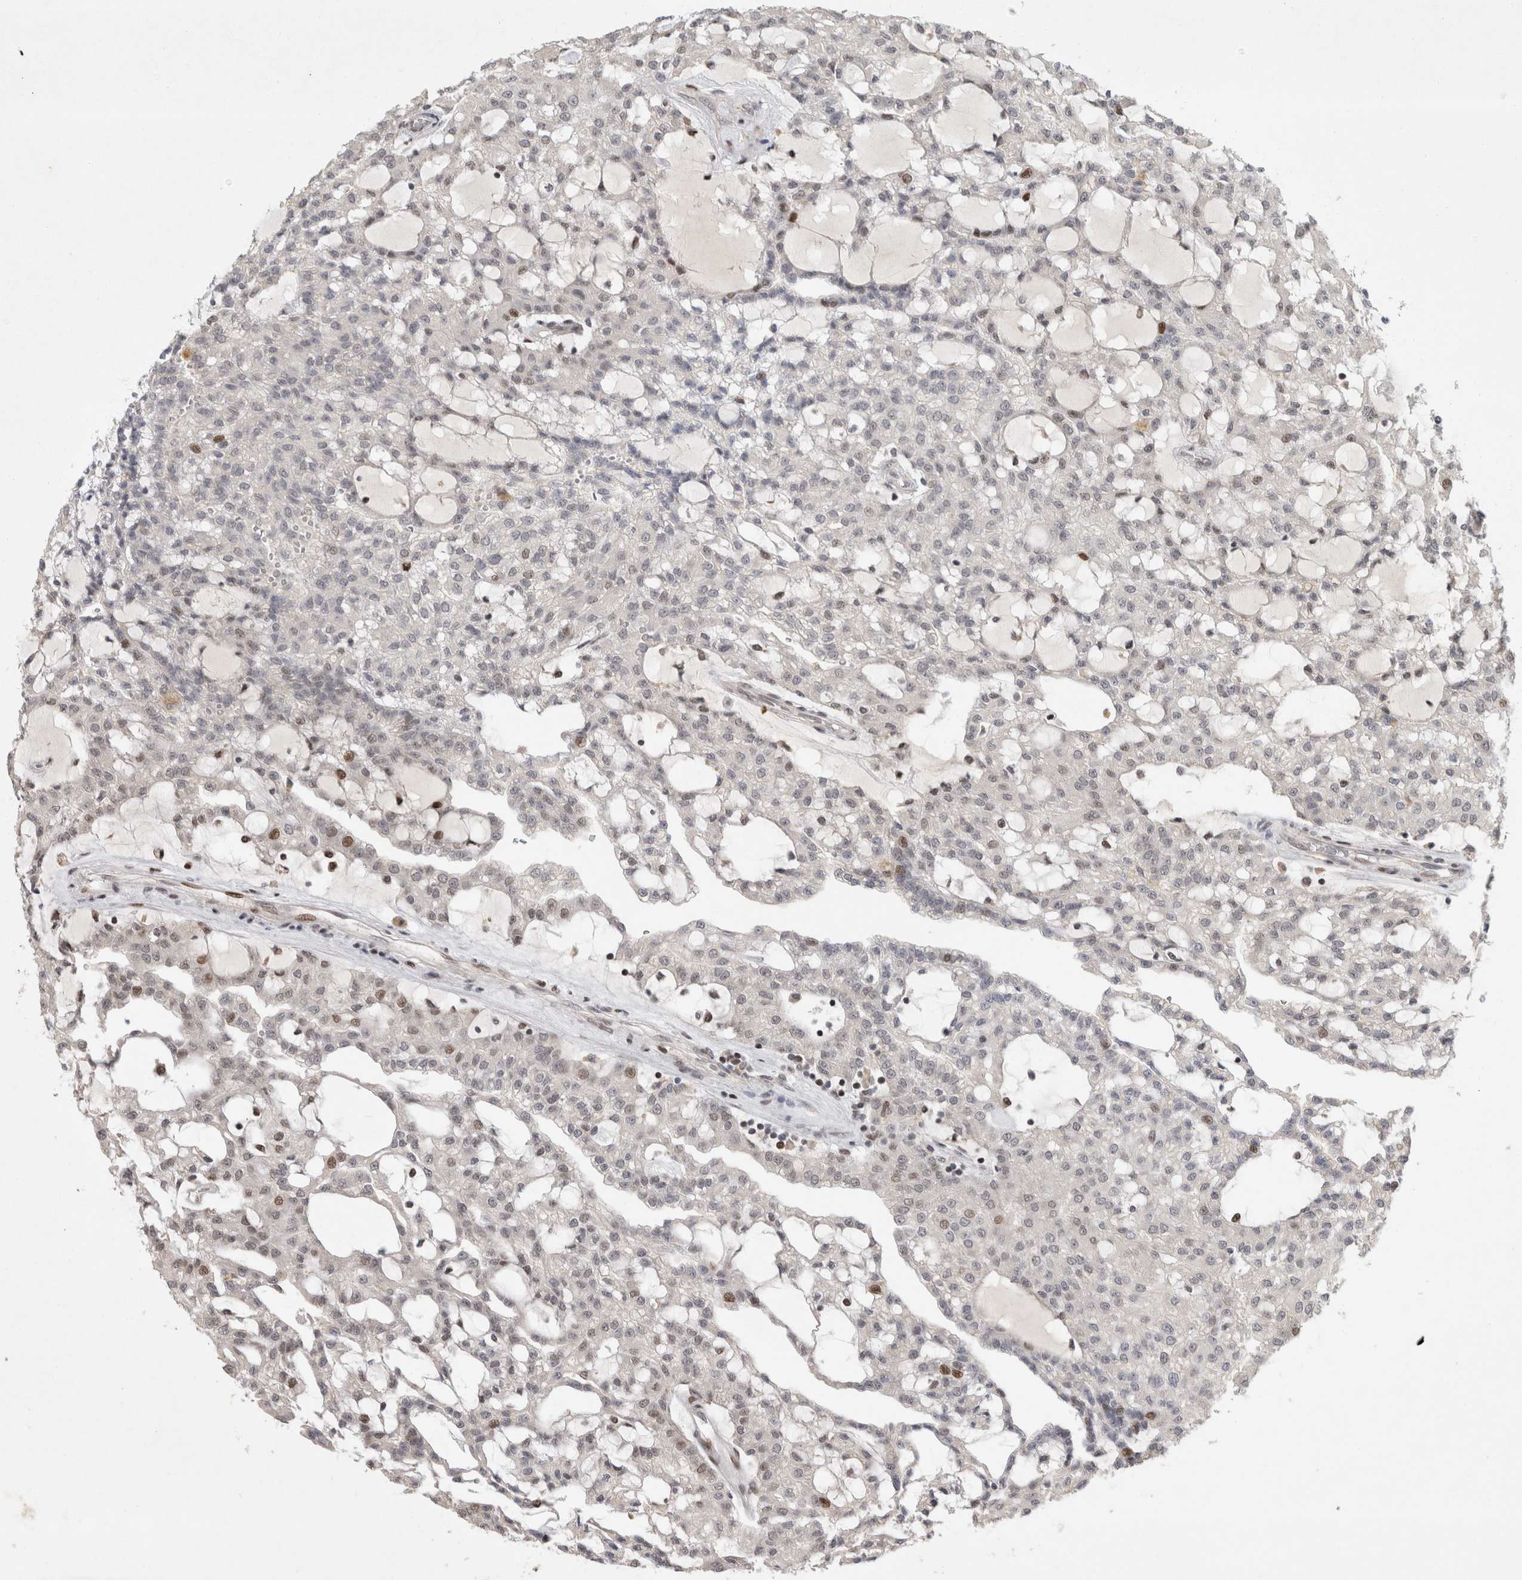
{"staining": {"intensity": "weak", "quantity": "<25%", "location": "nuclear"}, "tissue": "renal cancer", "cell_type": "Tumor cells", "image_type": "cancer", "snomed": [{"axis": "morphology", "description": "Adenocarcinoma, NOS"}, {"axis": "topography", "description": "Kidney"}], "caption": "IHC image of neoplastic tissue: adenocarcinoma (renal) stained with DAB (3,3'-diaminobenzidine) demonstrates no significant protein positivity in tumor cells.", "gene": "C8orf58", "patient": {"sex": "male", "age": 63}}